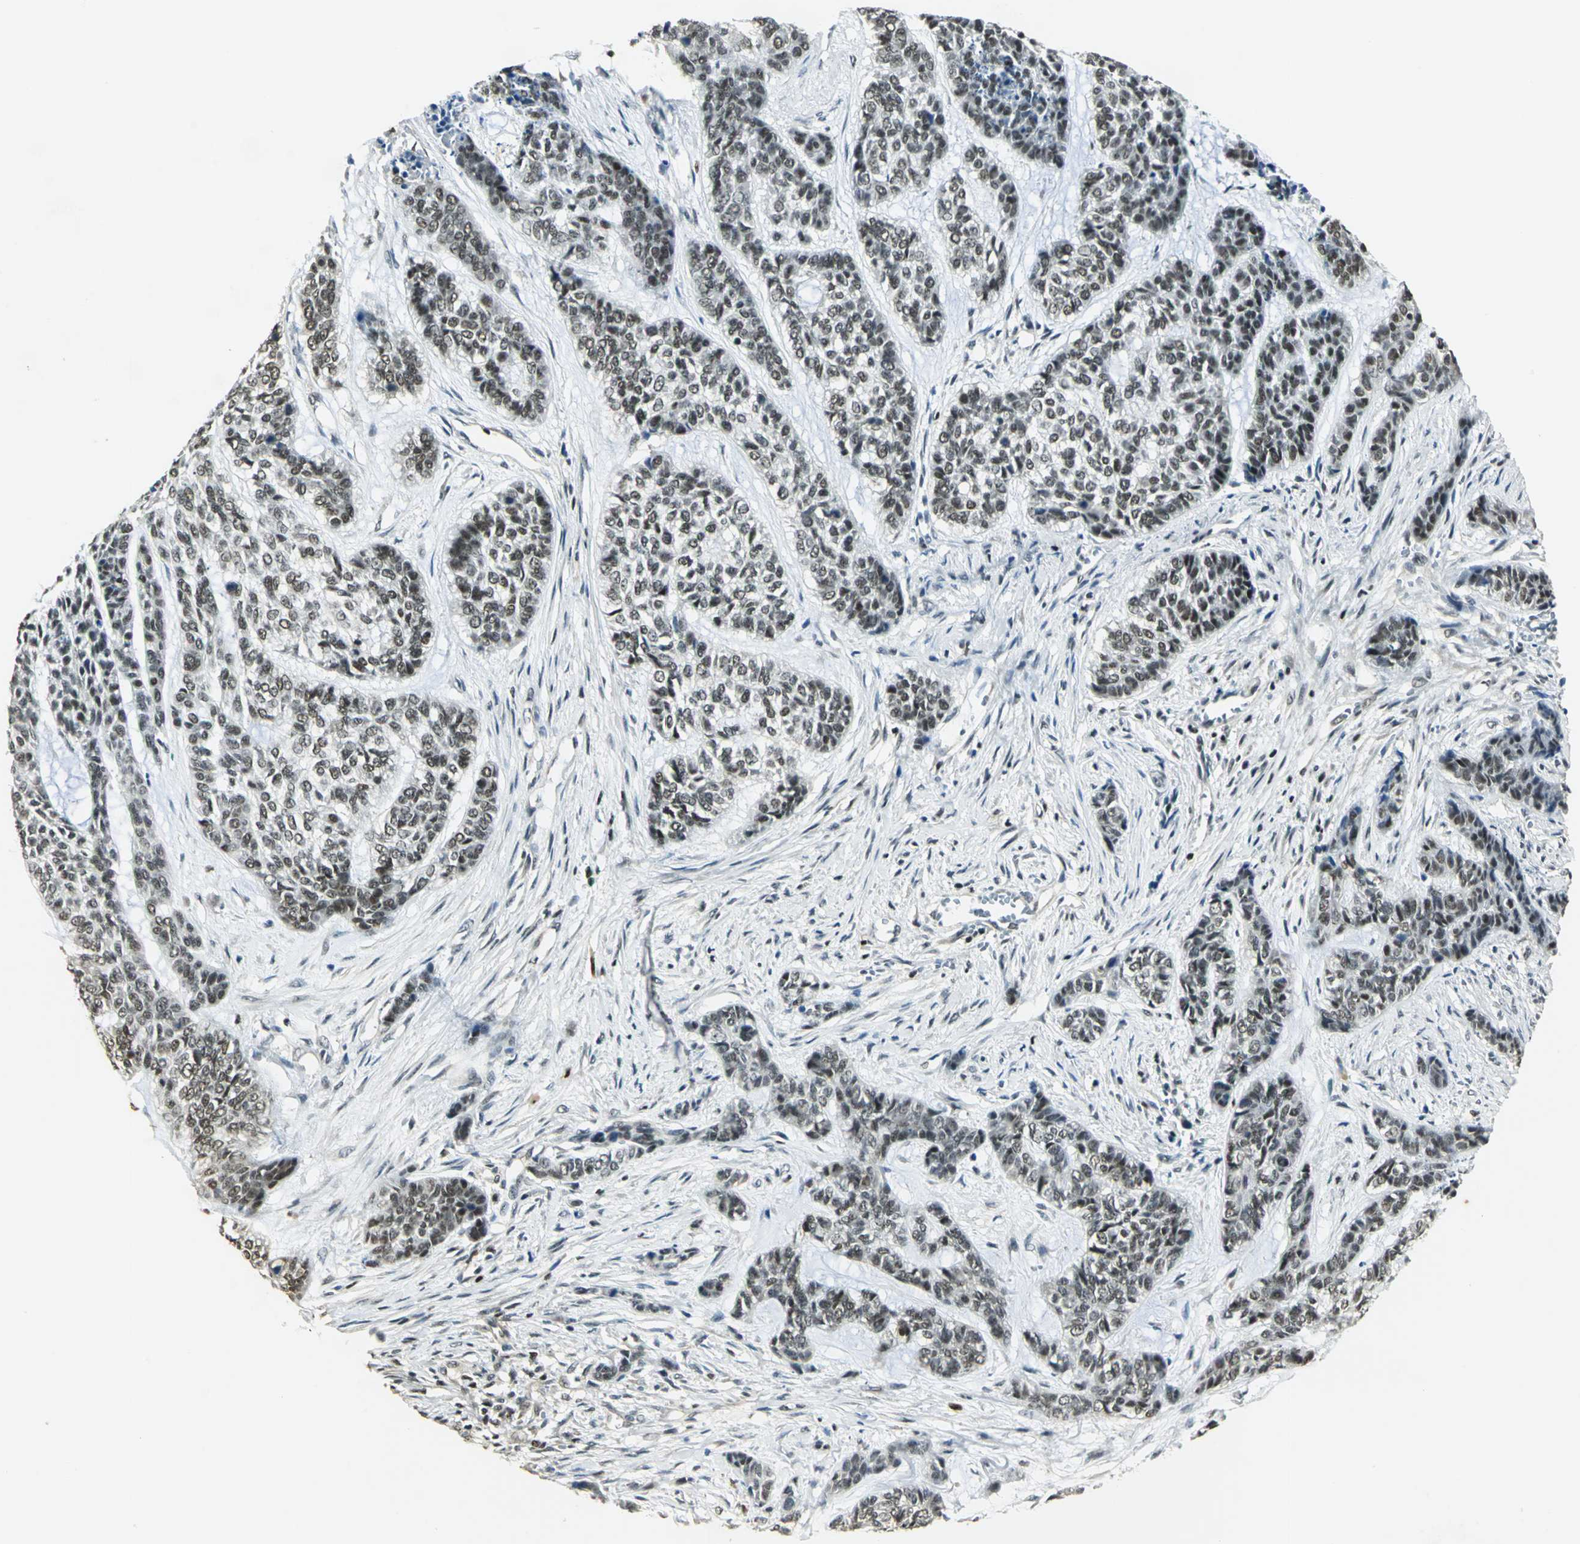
{"staining": {"intensity": "weak", "quantity": ">75%", "location": "nuclear"}, "tissue": "skin cancer", "cell_type": "Tumor cells", "image_type": "cancer", "snomed": [{"axis": "morphology", "description": "Basal cell carcinoma"}, {"axis": "topography", "description": "Skin"}], "caption": "Immunohistochemical staining of human skin cancer (basal cell carcinoma) displays low levels of weak nuclear positivity in about >75% of tumor cells.", "gene": "ELF1", "patient": {"sex": "female", "age": 64}}